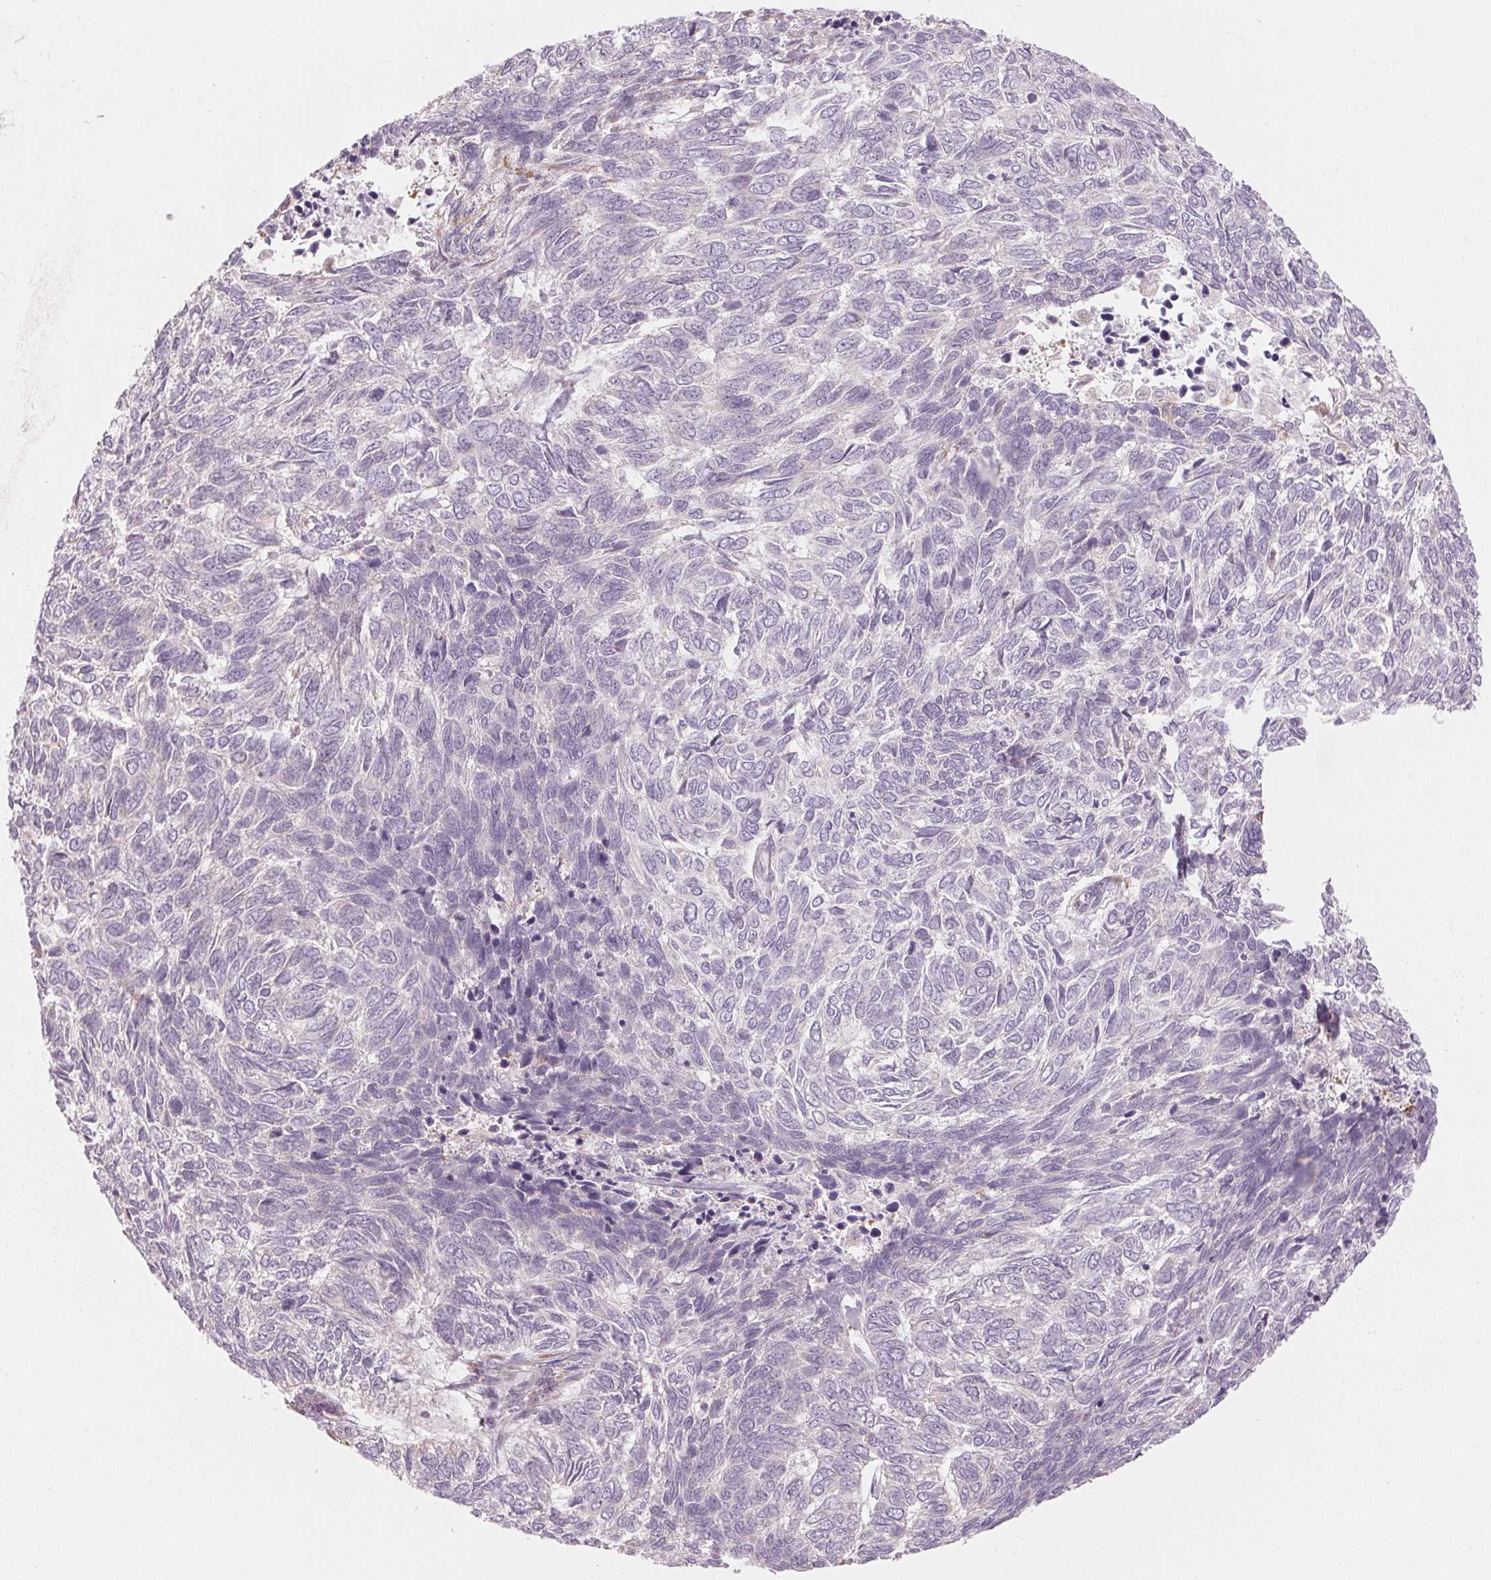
{"staining": {"intensity": "negative", "quantity": "none", "location": "none"}, "tissue": "skin cancer", "cell_type": "Tumor cells", "image_type": "cancer", "snomed": [{"axis": "morphology", "description": "Basal cell carcinoma"}, {"axis": "topography", "description": "Skin"}], "caption": "High magnification brightfield microscopy of basal cell carcinoma (skin) stained with DAB (3,3'-diaminobenzidine) (brown) and counterstained with hematoxylin (blue): tumor cells show no significant staining.", "gene": "GNMT", "patient": {"sex": "female", "age": 65}}